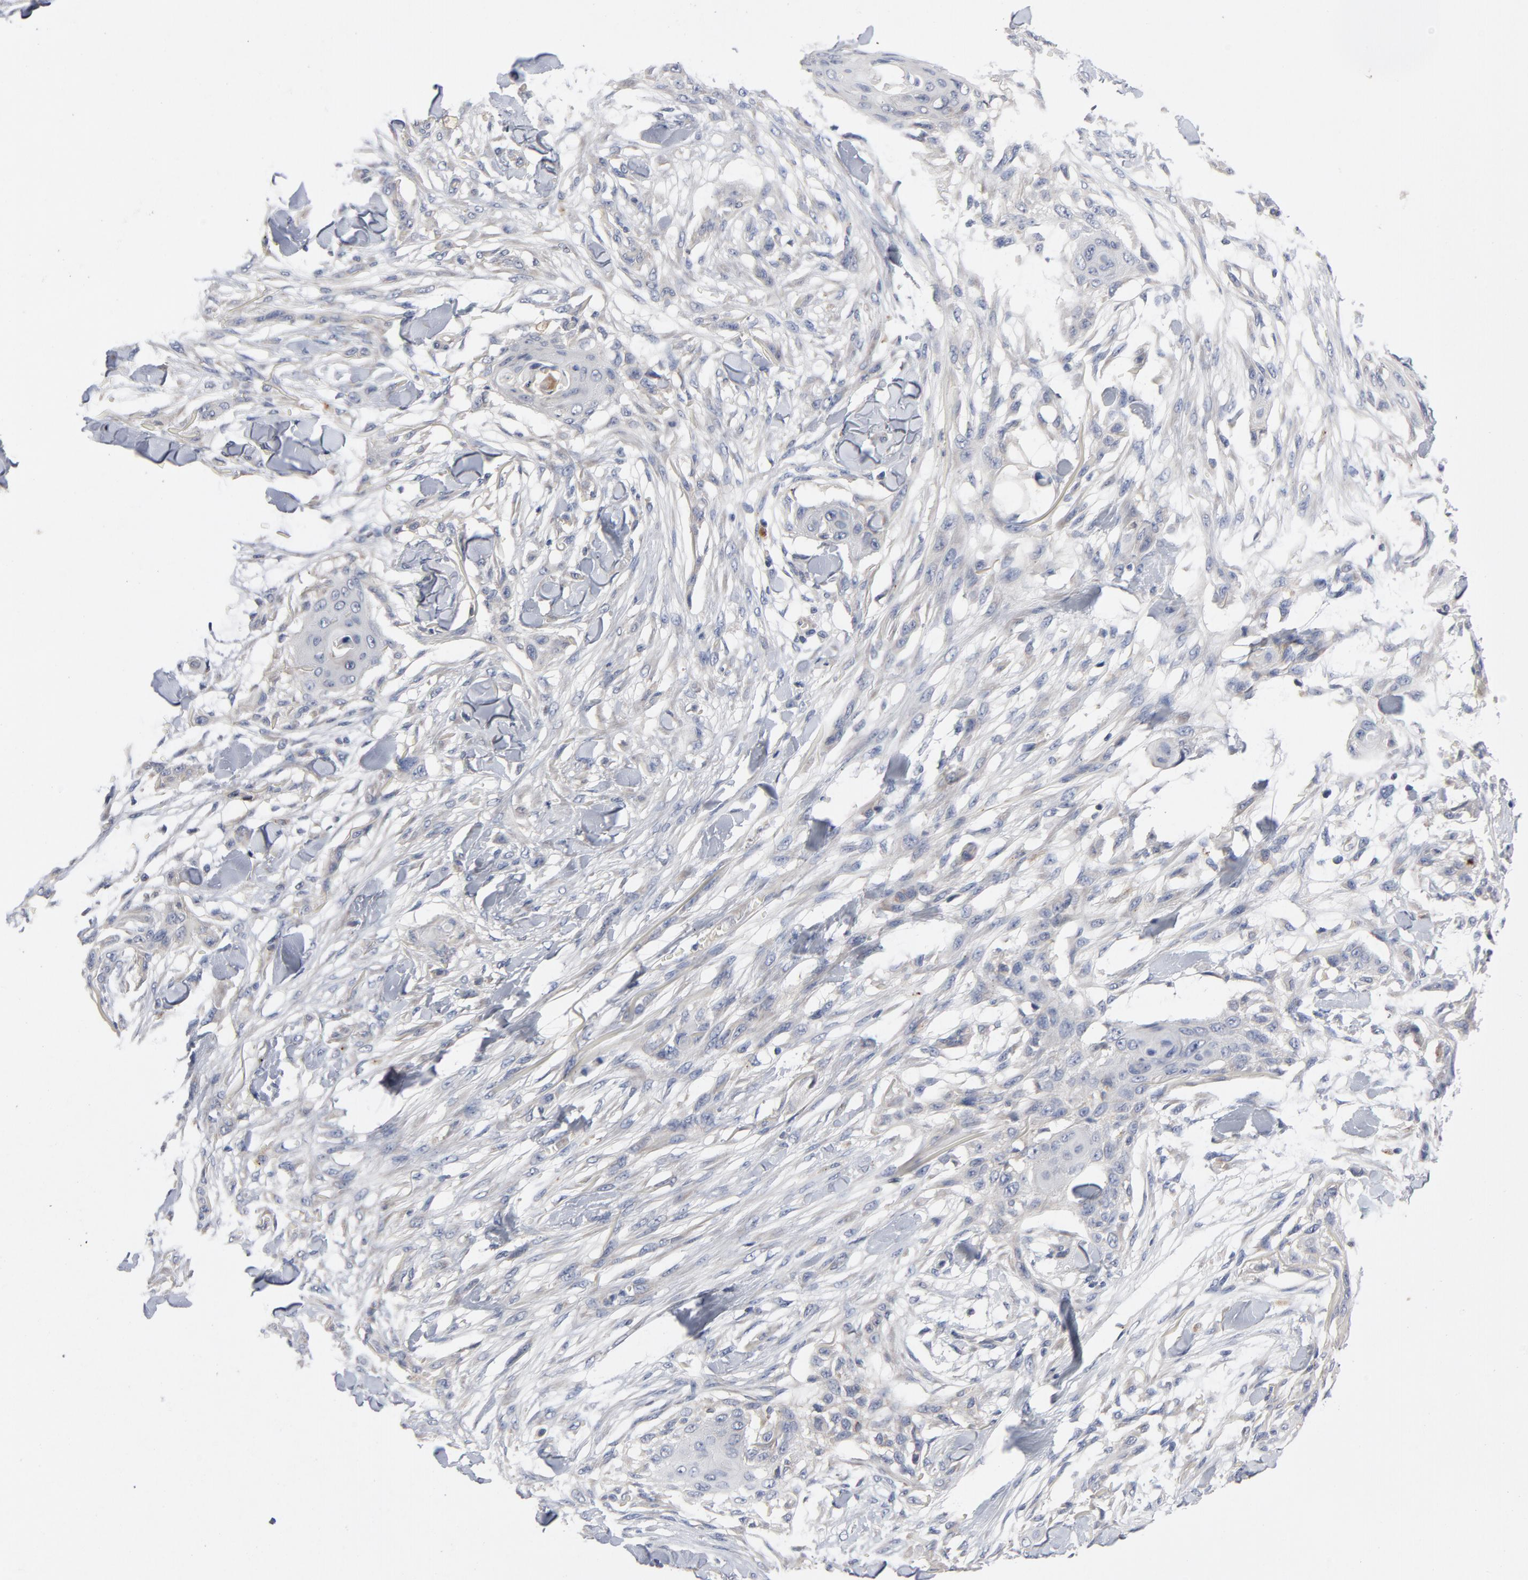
{"staining": {"intensity": "weak", "quantity": "<25%", "location": "cytoplasmic/membranous"}, "tissue": "skin cancer", "cell_type": "Tumor cells", "image_type": "cancer", "snomed": [{"axis": "morphology", "description": "Normal tissue, NOS"}, {"axis": "morphology", "description": "Squamous cell carcinoma, NOS"}, {"axis": "topography", "description": "Skin"}], "caption": "An image of human skin squamous cell carcinoma is negative for staining in tumor cells.", "gene": "CCDC134", "patient": {"sex": "female", "age": 59}}